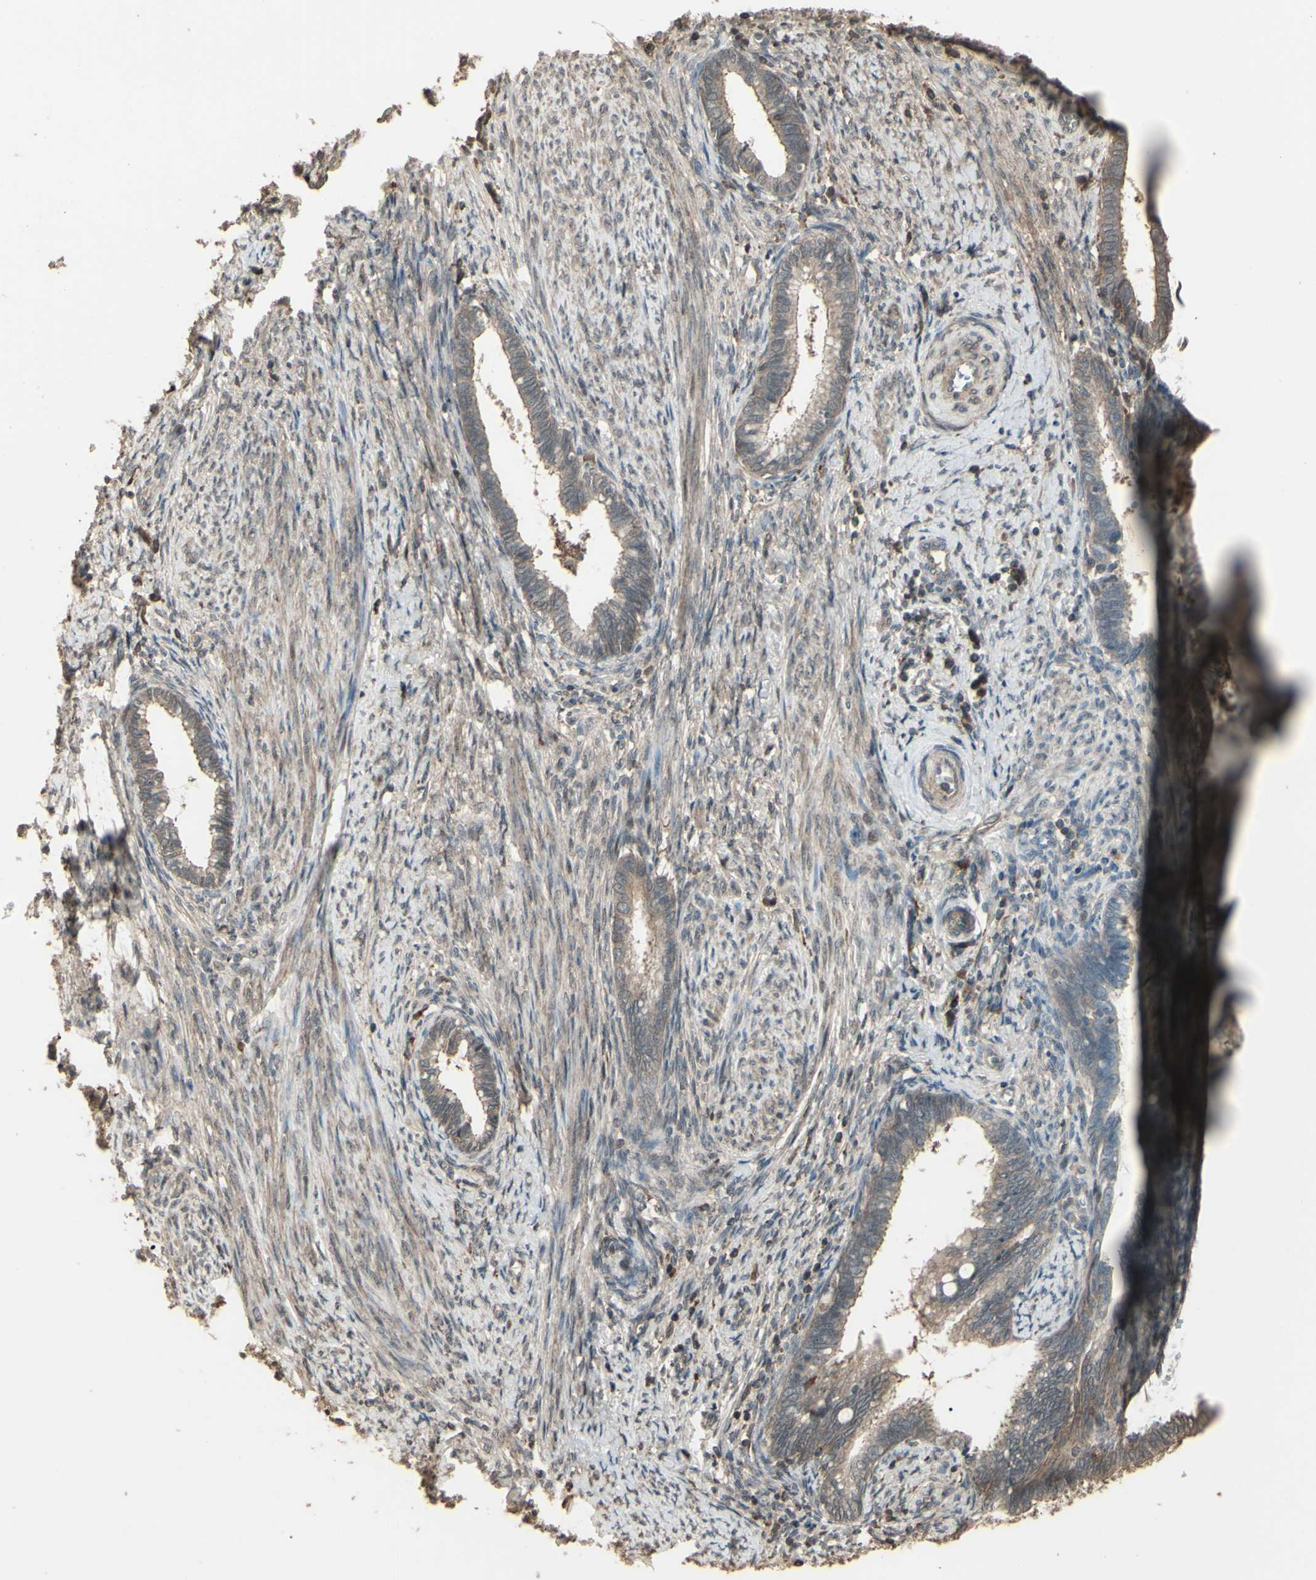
{"staining": {"intensity": "weak", "quantity": ">75%", "location": "cytoplasmic/membranous"}, "tissue": "cervical cancer", "cell_type": "Tumor cells", "image_type": "cancer", "snomed": [{"axis": "morphology", "description": "Adenocarcinoma, NOS"}, {"axis": "topography", "description": "Cervix"}], "caption": "Immunohistochemistry (IHC) image of human cervical adenocarcinoma stained for a protein (brown), which shows low levels of weak cytoplasmic/membranous expression in about >75% of tumor cells.", "gene": "GNAS", "patient": {"sex": "female", "age": 44}}